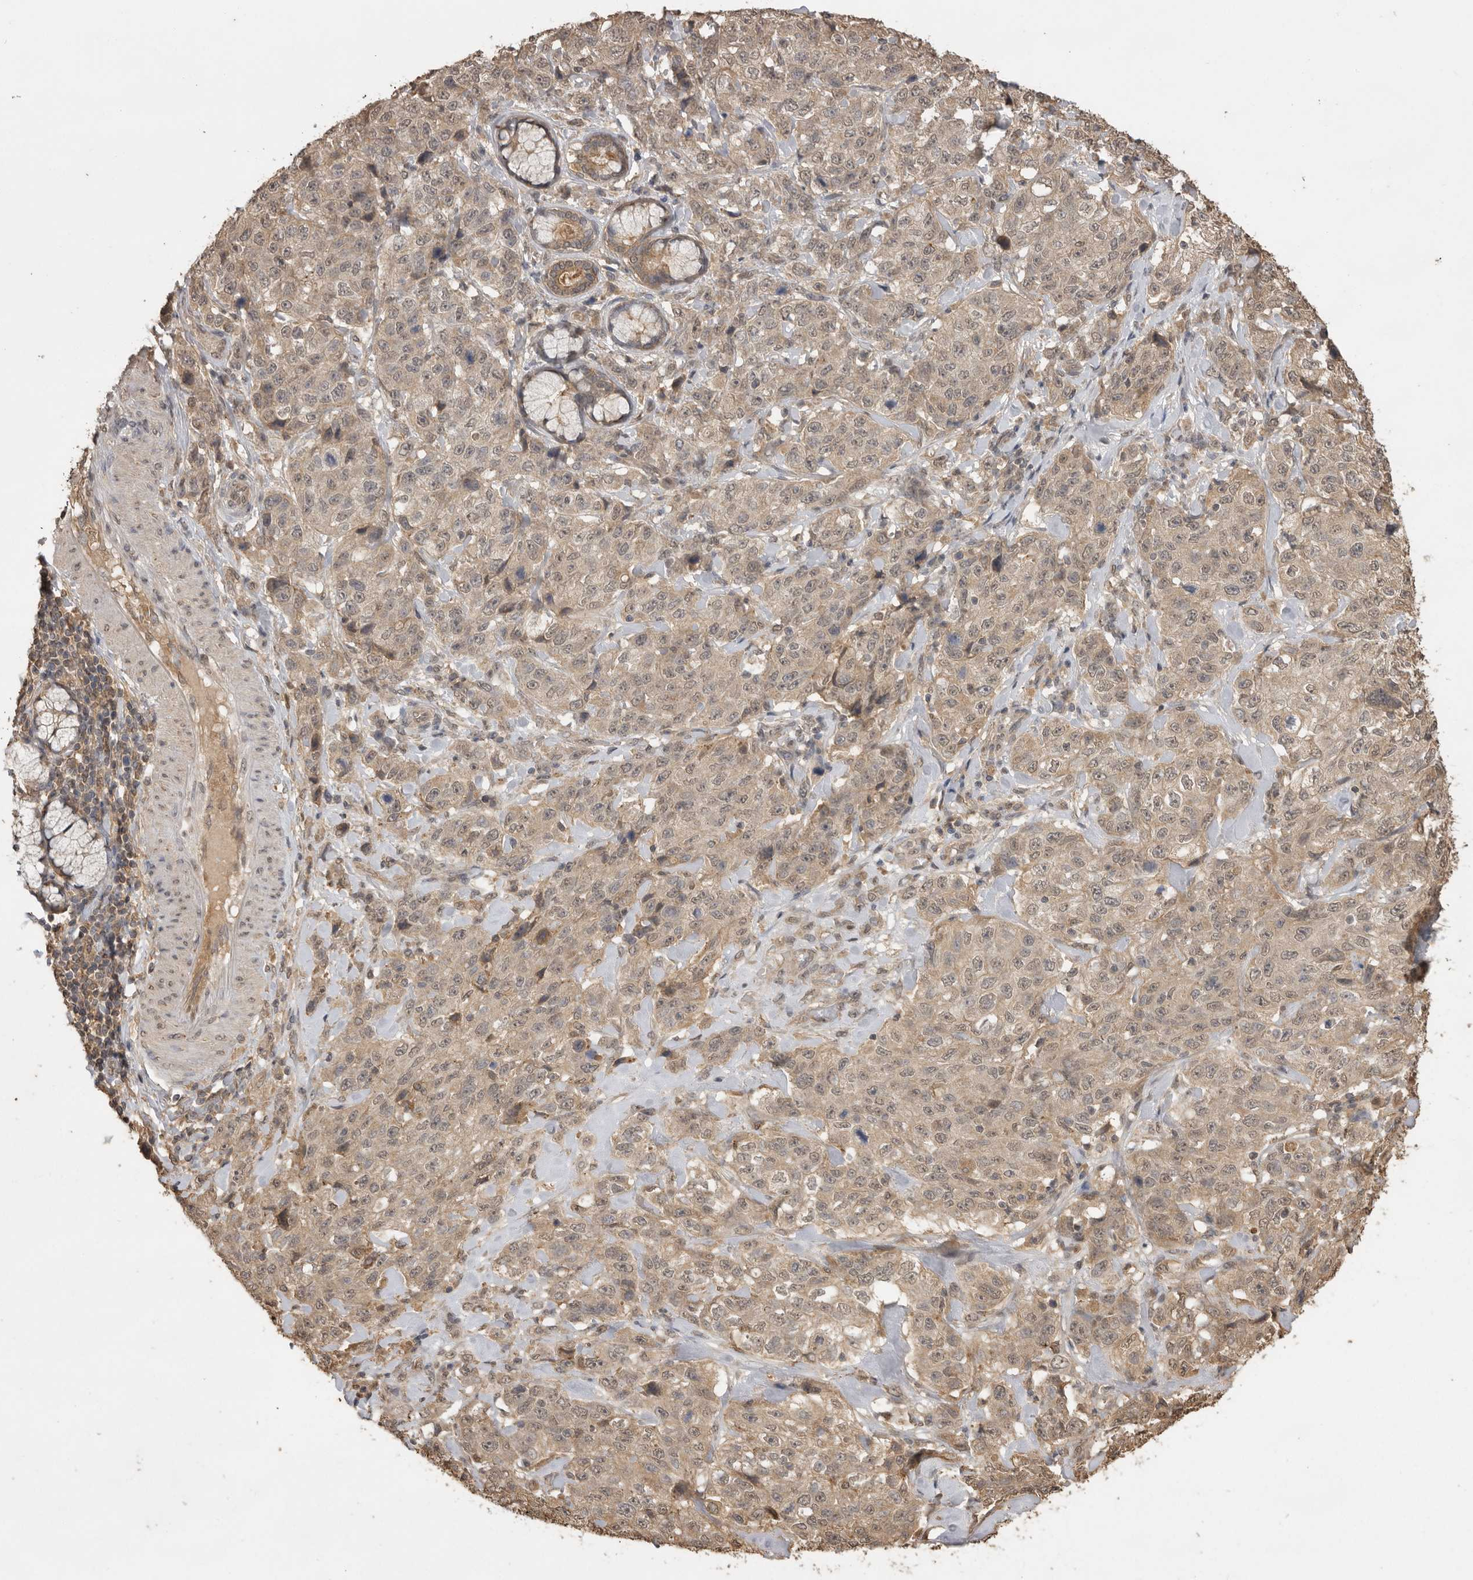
{"staining": {"intensity": "weak", "quantity": "25%-75%", "location": "nuclear"}, "tissue": "stomach cancer", "cell_type": "Tumor cells", "image_type": "cancer", "snomed": [{"axis": "morphology", "description": "Adenocarcinoma, NOS"}, {"axis": "topography", "description": "Stomach"}], "caption": "A brown stain labels weak nuclear staining of a protein in stomach cancer (adenocarcinoma) tumor cells. (IHC, brightfield microscopy, high magnification).", "gene": "JAG2", "patient": {"sex": "male", "age": 48}}